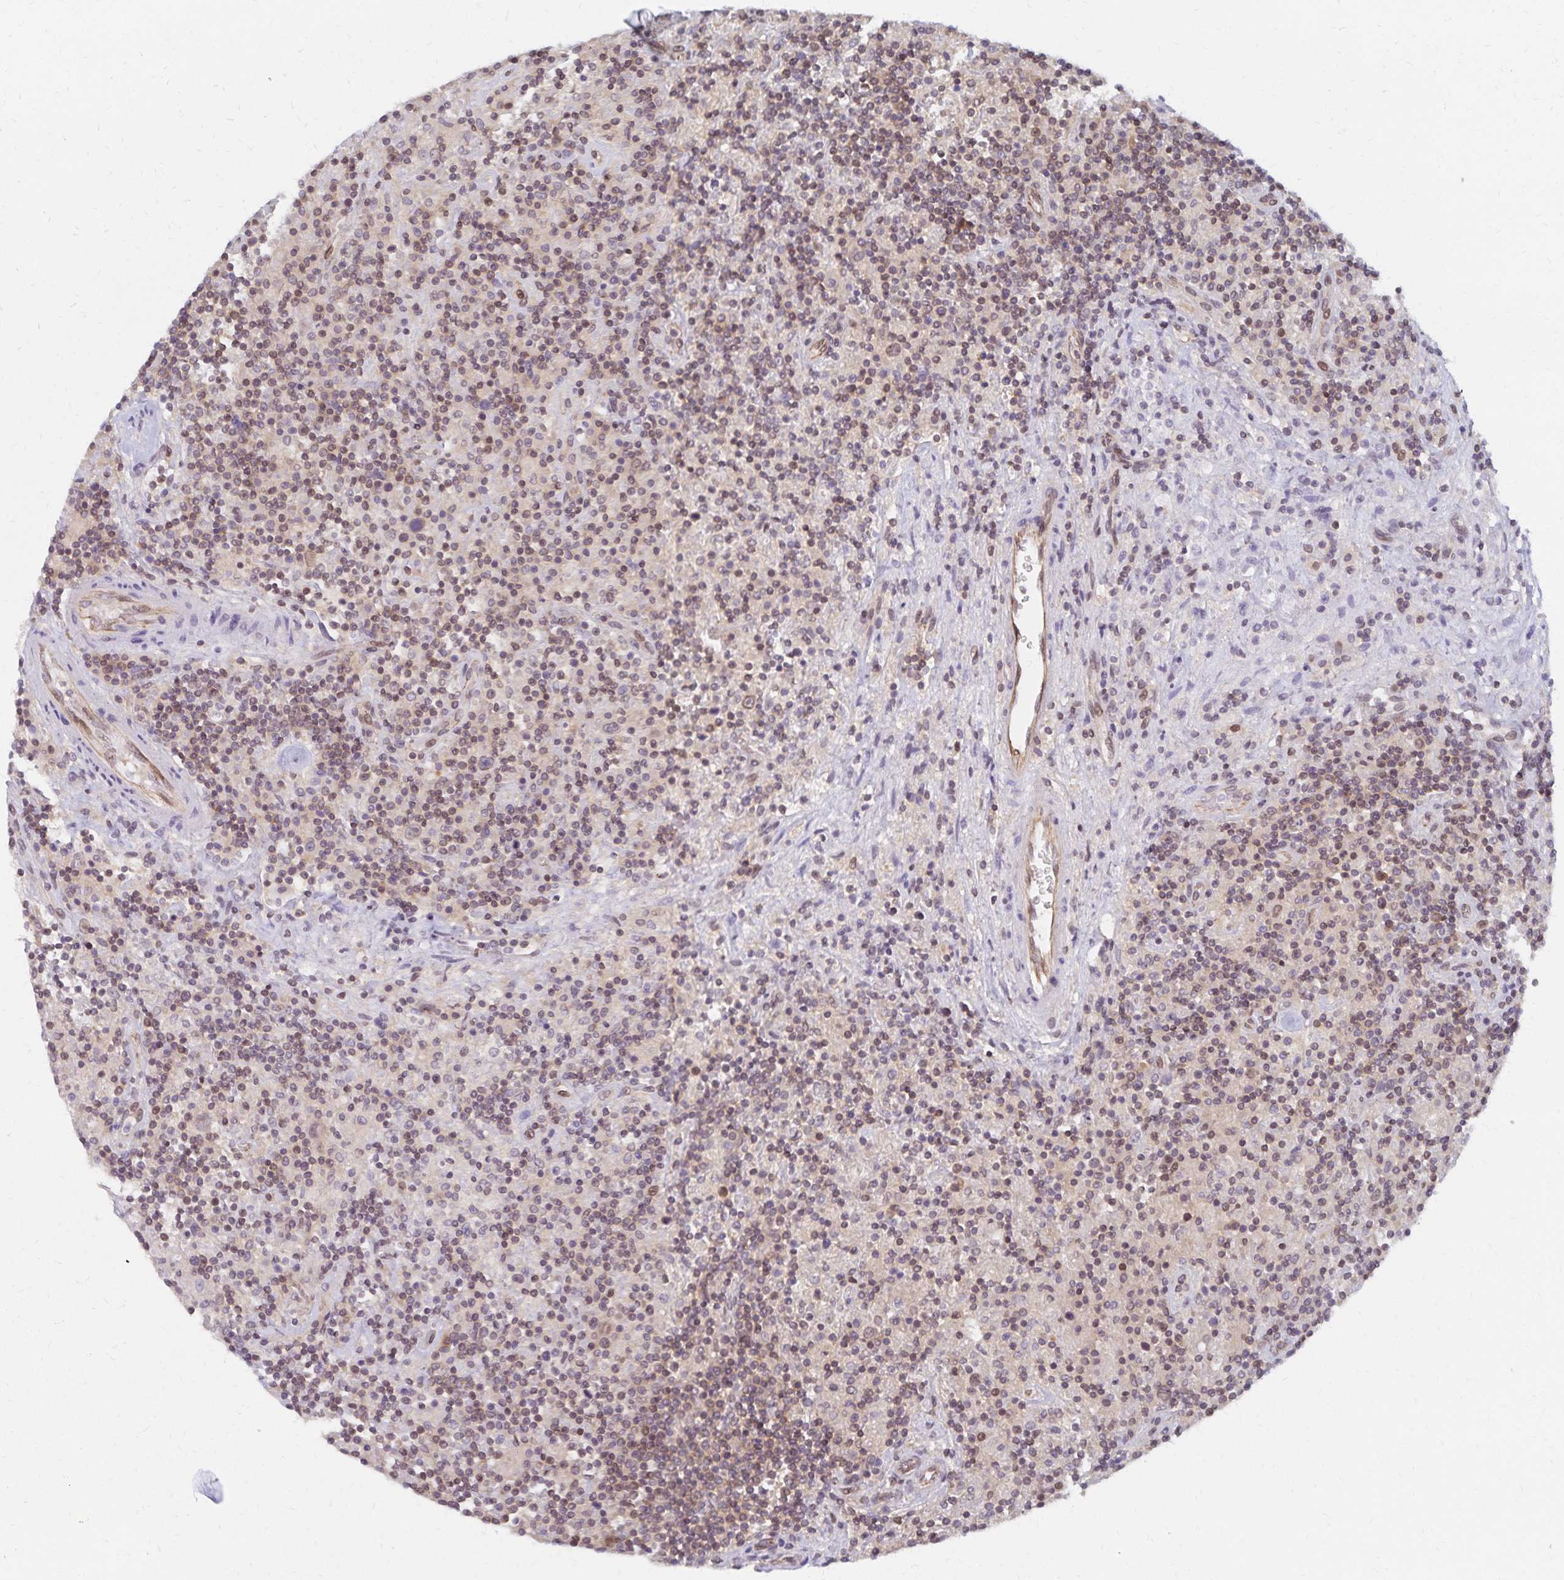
{"staining": {"intensity": "weak", "quantity": "25%-75%", "location": "nuclear"}, "tissue": "lymphoma", "cell_type": "Tumor cells", "image_type": "cancer", "snomed": [{"axis": "morphology", "description": "Hodgkin's disease, NOS"}, {"axis": "topography", "description": "Lymph node"}], "caption": "Immunohistochemistry (DAB (3,3'-diaminobenzidine)) staining of human lymphoma demonstrates weak nuclear protein expression in about 25%-75% of tumor cells.", "gene": "RAB9B", "patient": {"sex": "male", "age": 70}}